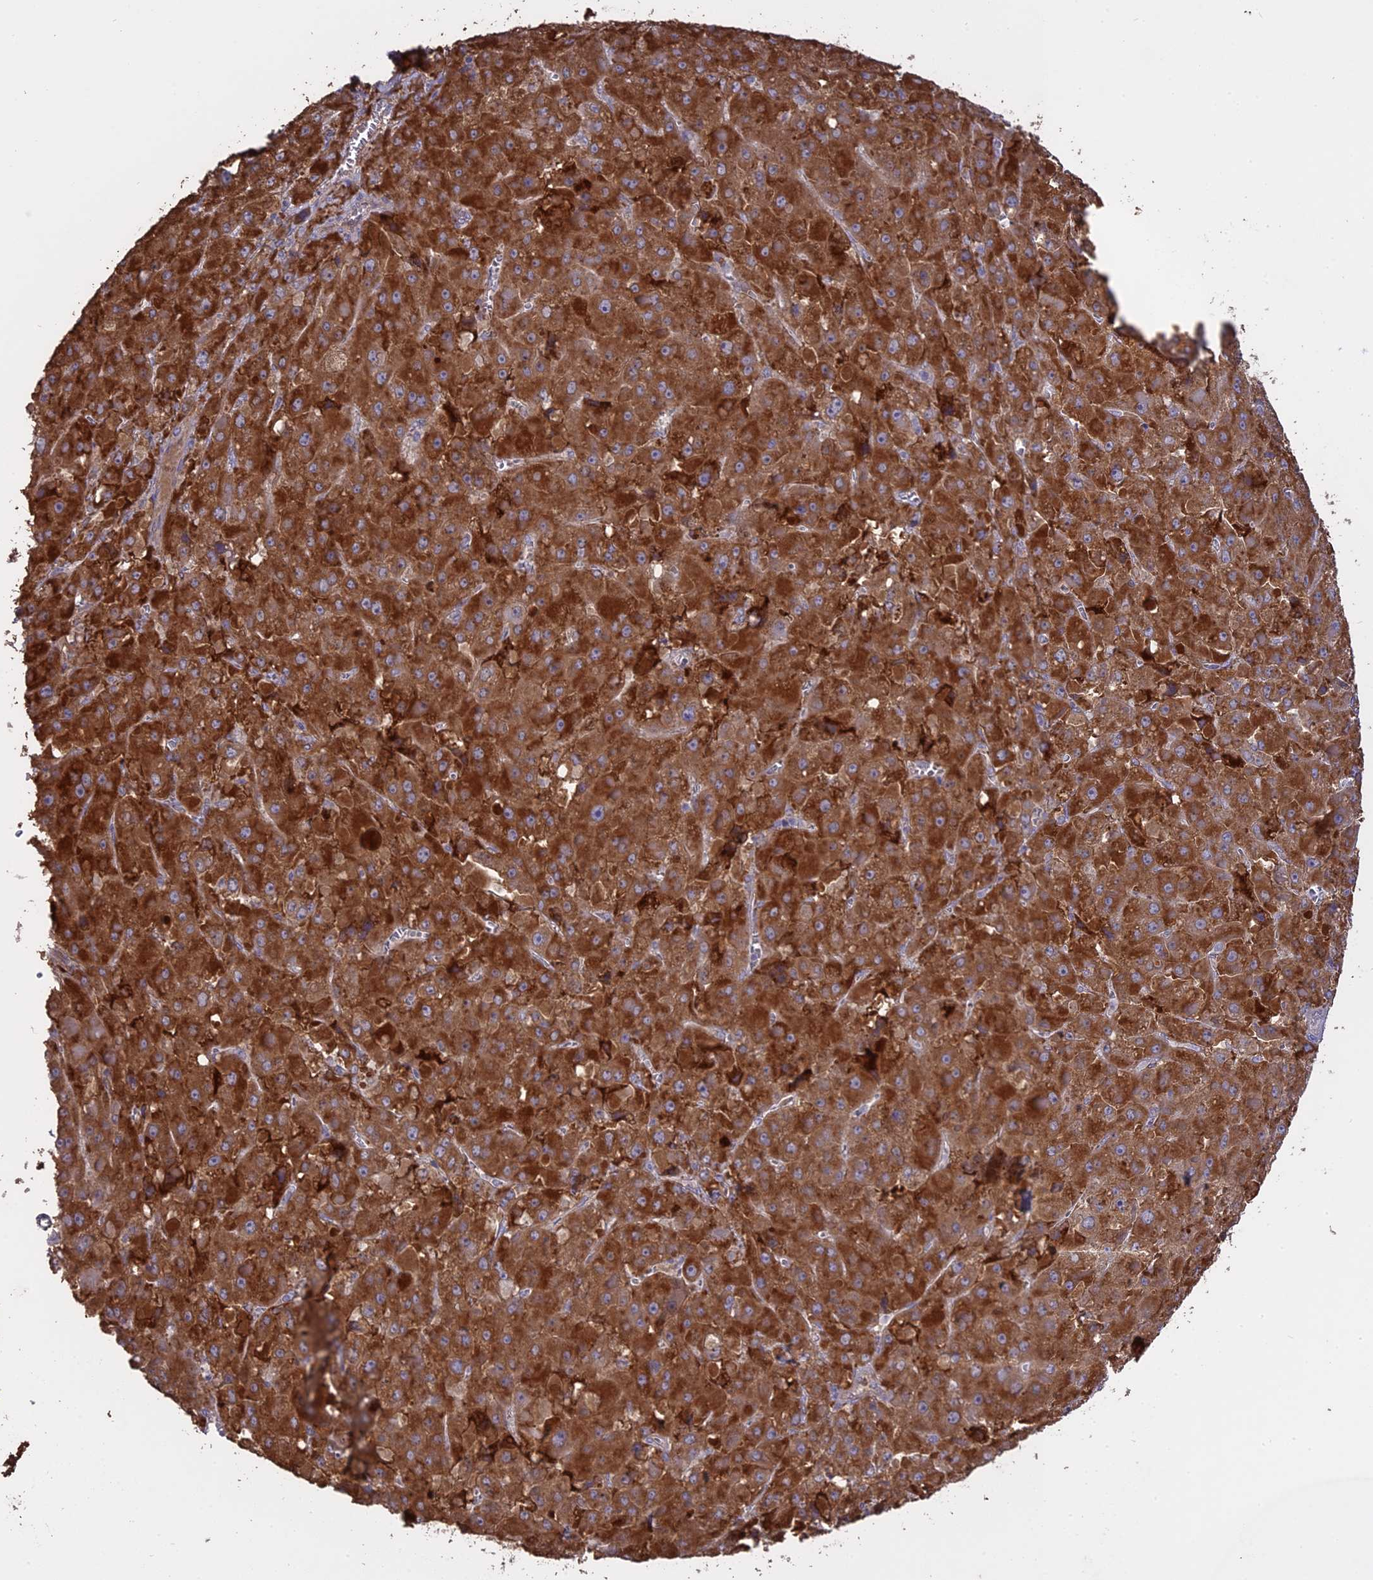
{"staining": {"intensity": "strong", "quantity": ">75%", "location": "cytoplasmic/membranous"}, "tissue": "liver cancer", "cell_type": "Tumor cells", "image_type": "cancer", "snomed": [{"axis": "morphology", "description": "Carcinoma, Hepatocellular, NOS"}, {"axis": "topography", "description": "Liver"}], "caption": "Immunohistochemistry of liver hepatocellular carcinoma demonstrates high levels of strong cytoplasmic/membranous positivity in about >75% of tumor cells.", "gene": "PPIC", "patient": {"sex": "female", "age": 73}}